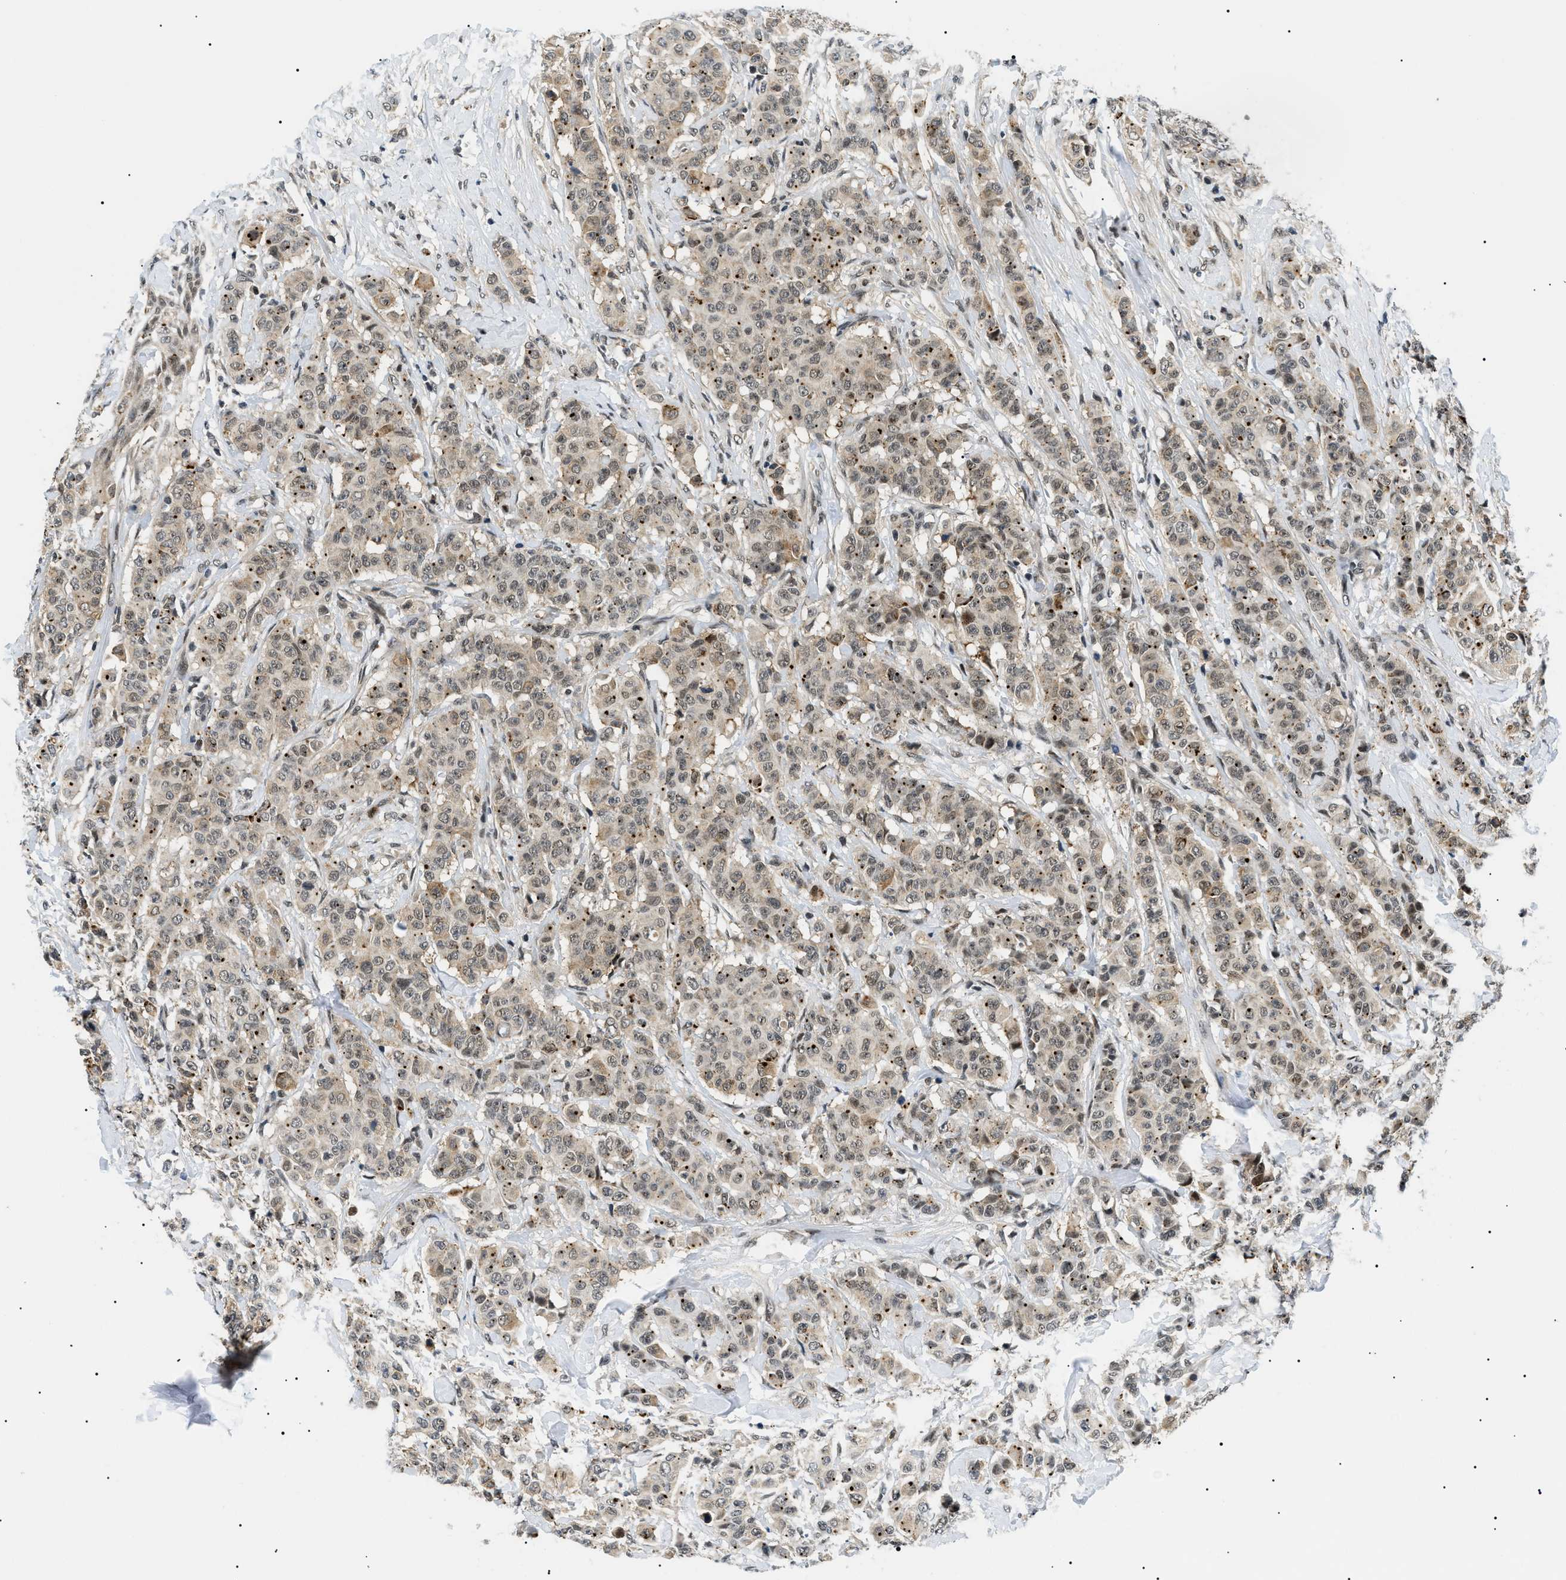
{"staining": {"intensity": "weak", "quantity": ">75%", "location": "cytoplasmic/membranous,nuclear"}, "tissue": "breast cancer", "cell_type": "Tumor cells", "image_type": "cancer", "snomed": [{"axis": "morphology", "description": "Normal tissue, NOS"}, {"axis": "morphology", "description": "Duct carcinoma"}, {"axis": "topography", "description": "Breast"}], "caption": "Weak cytoplasmic/membranous and nuclear protein expression is identified in about >75% of tumor cells in invasive ductal carcinoma (breast).", "gene": "RBM15", "patient": {"sex": "female", "age": 40}}